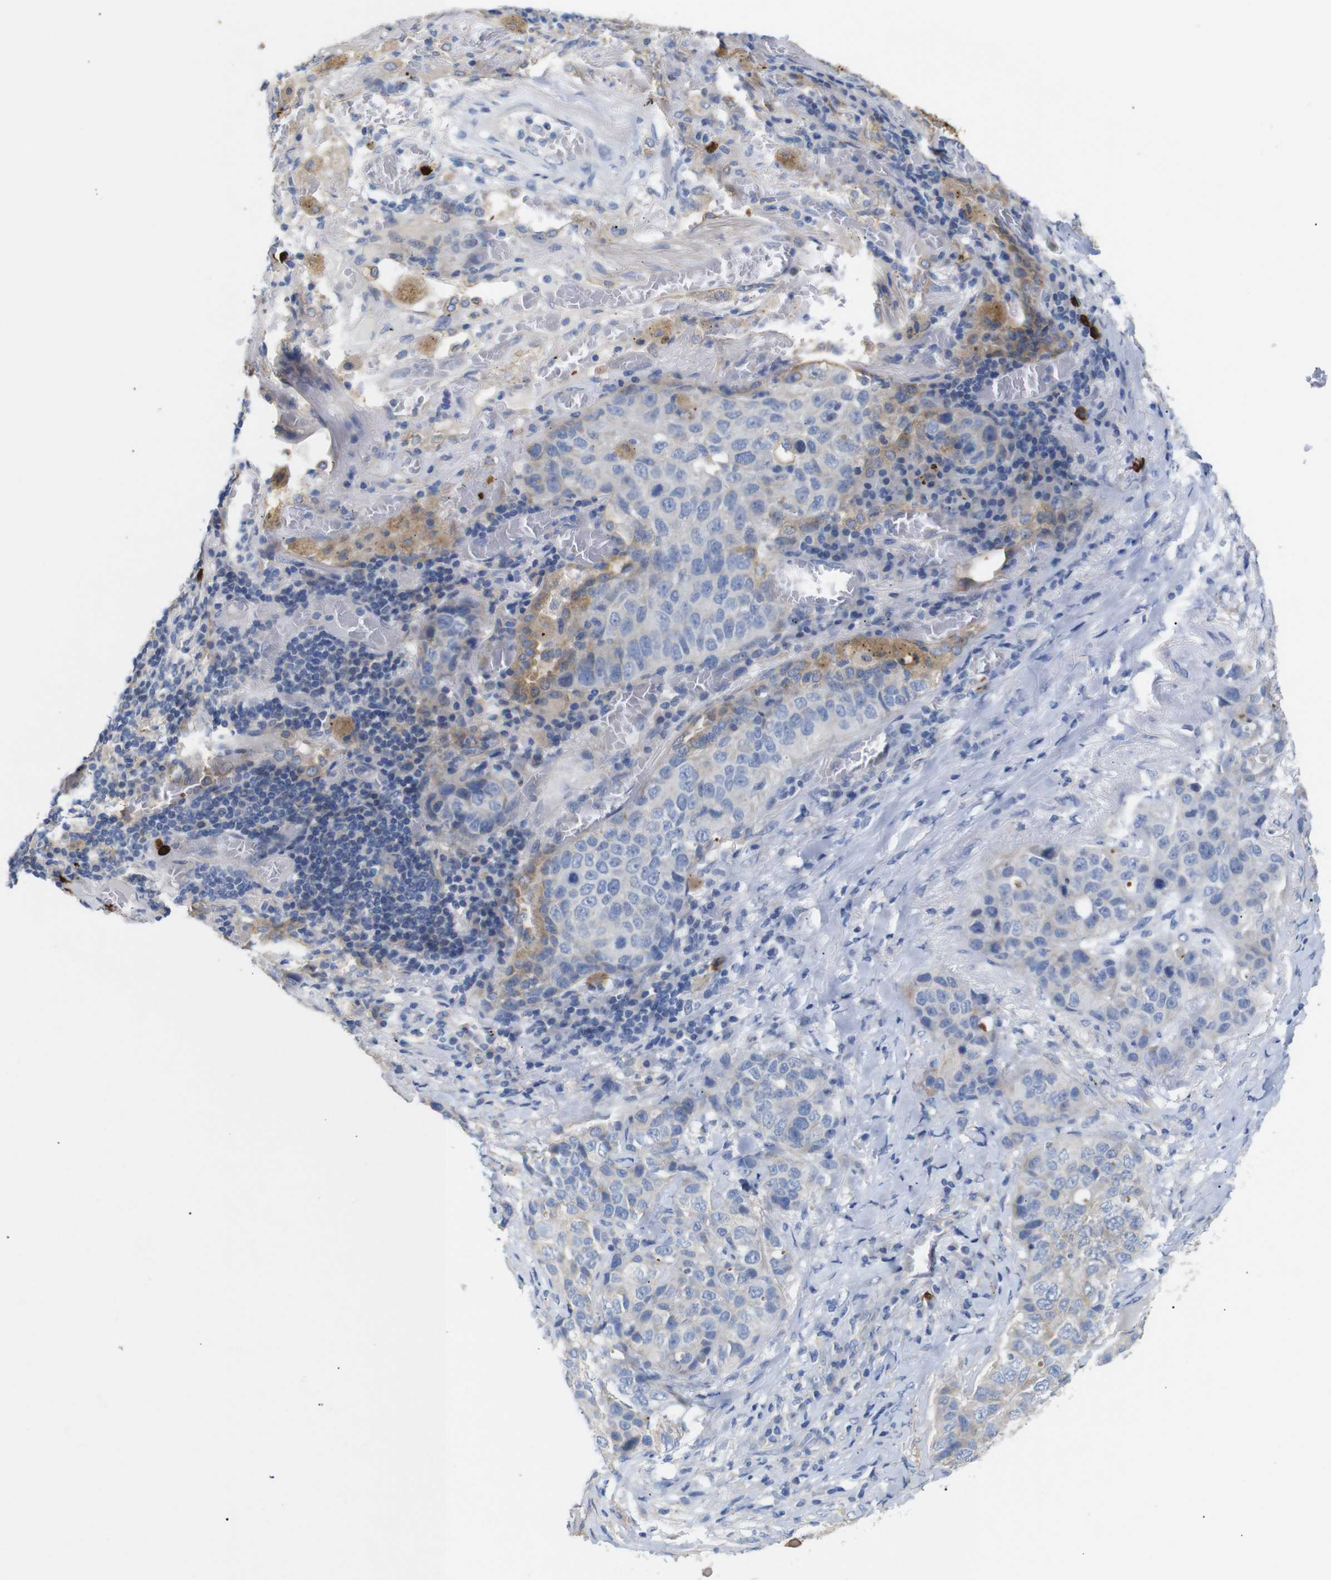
{"staining": {"intensity": "moderate", "quantity": "<25%", "location": "cytoplasmic/membranous"}, "tissue": "lung cancer", "cell_type": "Tumor cells", "image_type": "cancer", "snomed": [{"axis": "morphology", "description": "Squamous cell carcinoma, NOS"}, {"axis": "topography", "description": "Lung"}], "caption": "Brown immunohistochemical staining in human lung squamous cell carcinoma displays moderate cytoplasmic/membranous expression in approximately <25% of tumor cells.", "gene": "ALOX15", "patient": {"sex": "male", "age": 57}}